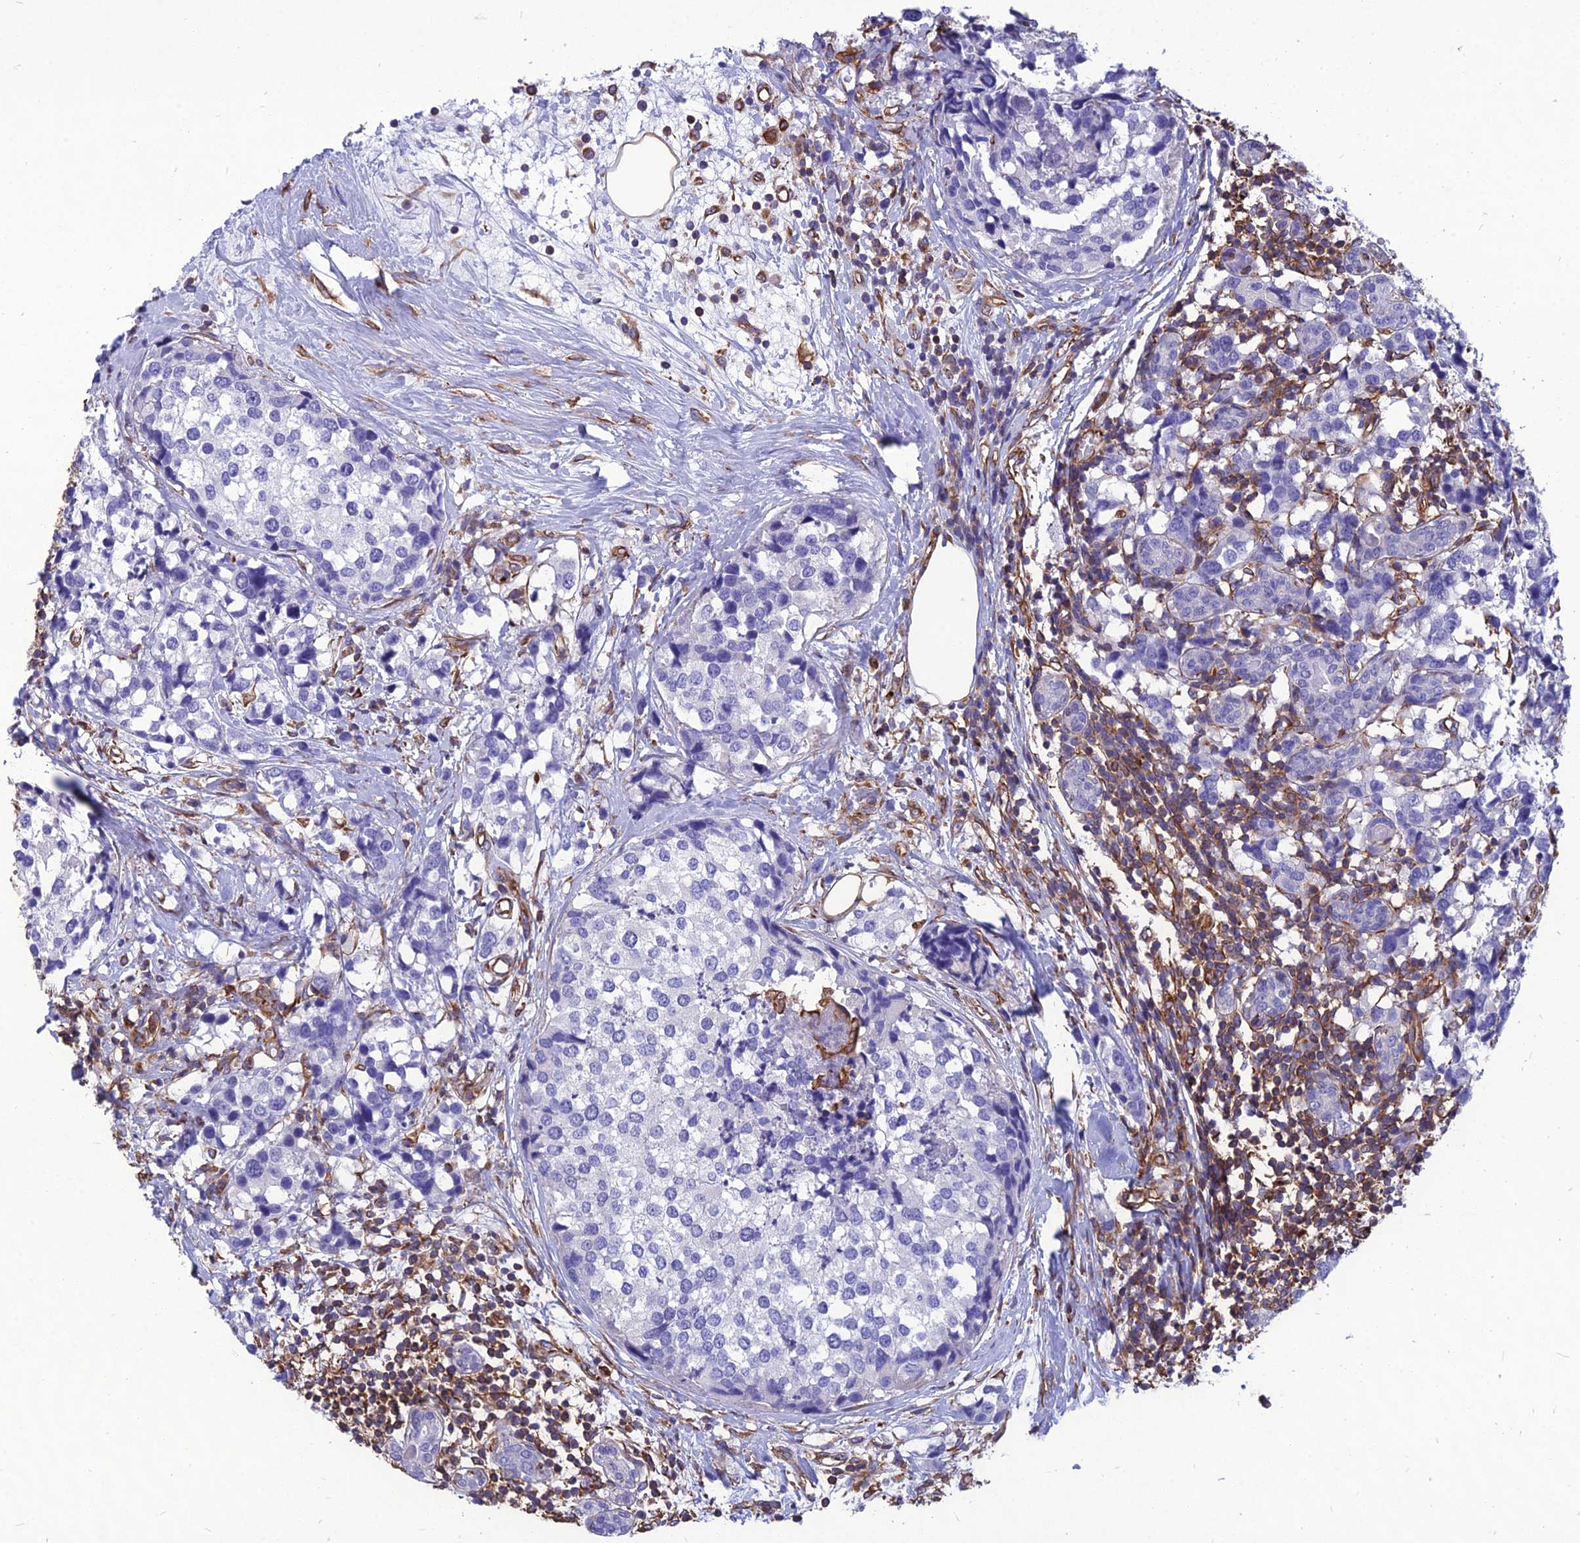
{"staining": {"intensity": "negative", "quantity": "none", "location": "none"}, "tissue": "breast cancer", "cell_type": "Tumor cells", "image_type": "cancer", "snomed": [{"axis": "morphology", "description": "Lobular carcinoma"}, {"axis": "topography", "description": "Breast"}], "caption": "This histopathology image is of lobular carcinoma (breast) stained with immunohistochemistry (IHC) to label a protein in brown with the nuclei are counter-stained blue. There is no expression in tumor cells.", "gene": "PSMD11", "patient": {"sex": "female", "age": 59}}